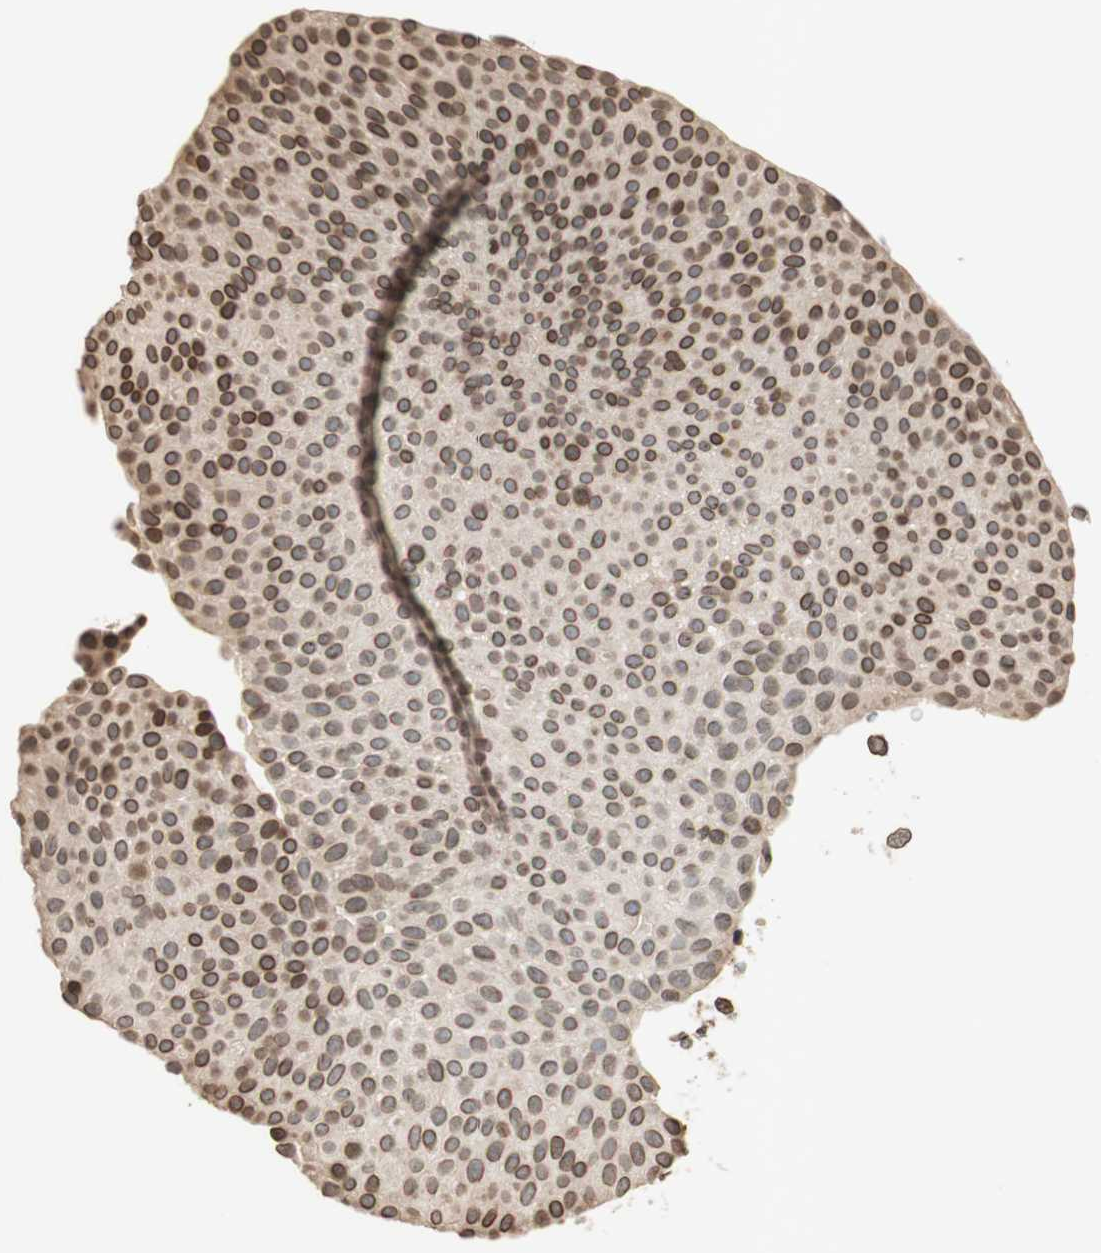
{"staining": {"intensity": "moderate", "quantity": ">75%", "location": "cytoplasmic/membranous,nuclear"}, "tissue": "urothelial cancer", "cell_type": "Tumor cells", "image_type": "cancer", "snomed": [{"axis": "morphology", "description": "Urothelial carcinoma, Low grade"}, {"axis": "topography", "description": "Urinary bladder"}], "caption": "This image shows IHC staining of human low-grade urothelial carcinoma, with medium moderate cytoplasmic/membranous and nuclear positivity in approximately >75% of tumor cells.", "gene": "TMPO", "patient": {"sex": "female", "age": 60}}